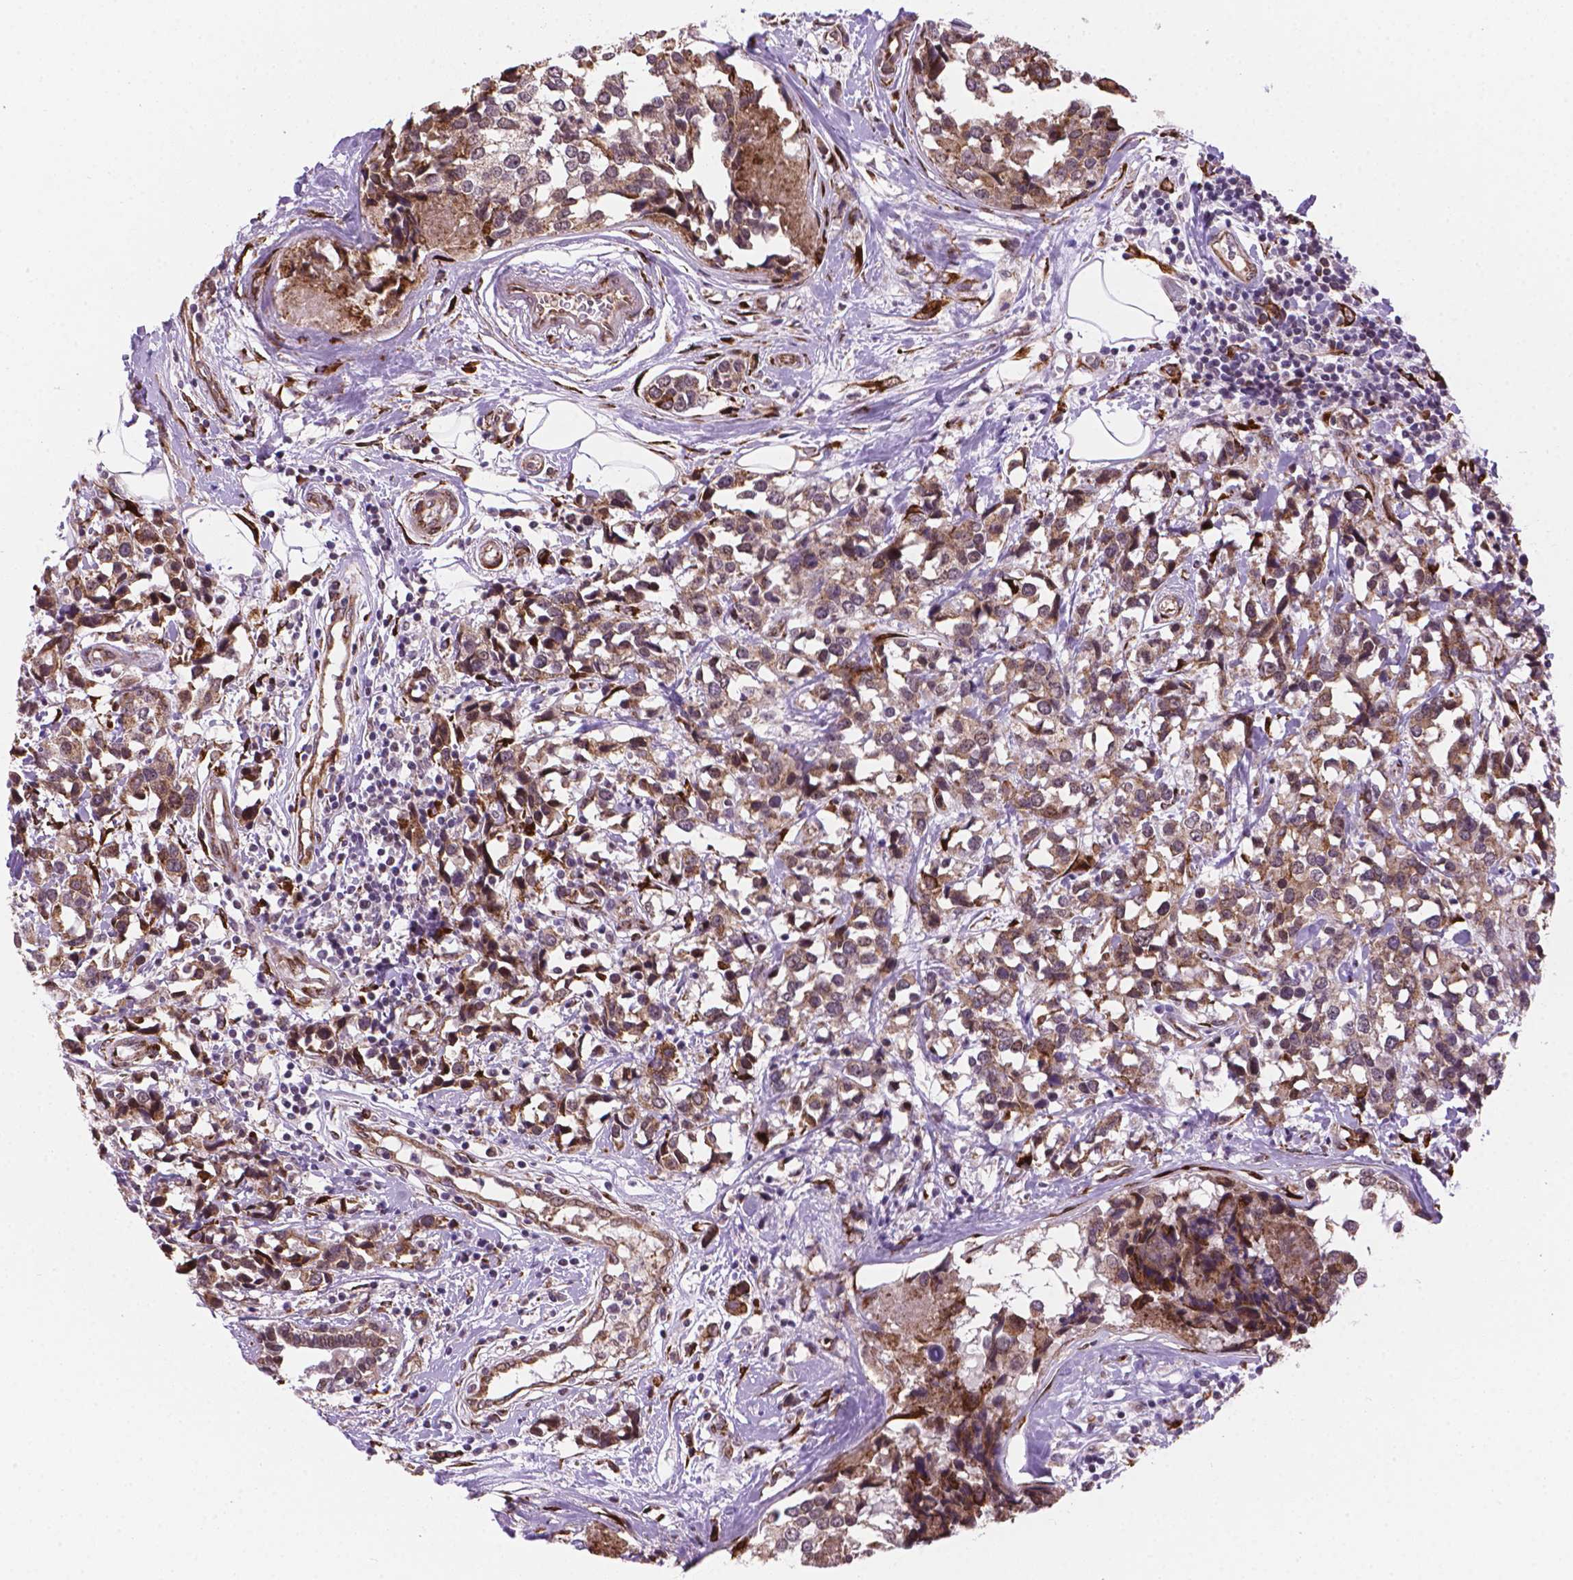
{"staining": {"intensity": "moderate", "quantity": ">75%", "location": "cytoplasmic/membranous,nuclear"}, "tissue": "breast cancer", "cell_type": "Tumor cells", "image_type": "cancer", "snomed": [{"axis": "morphology", "description": "Lobular carcinoma"}, {"axis": "topography", "description": "Breast"}], "caption": "DAB immunohistochemical staining of lobular carcinoma (breast) shows moderate cytoplasmic/membranous and nuclear protein positivity in about >75% of tumor cells.", "gene": "FNIP1", "patient": {"sex": "female", "age": 59}}